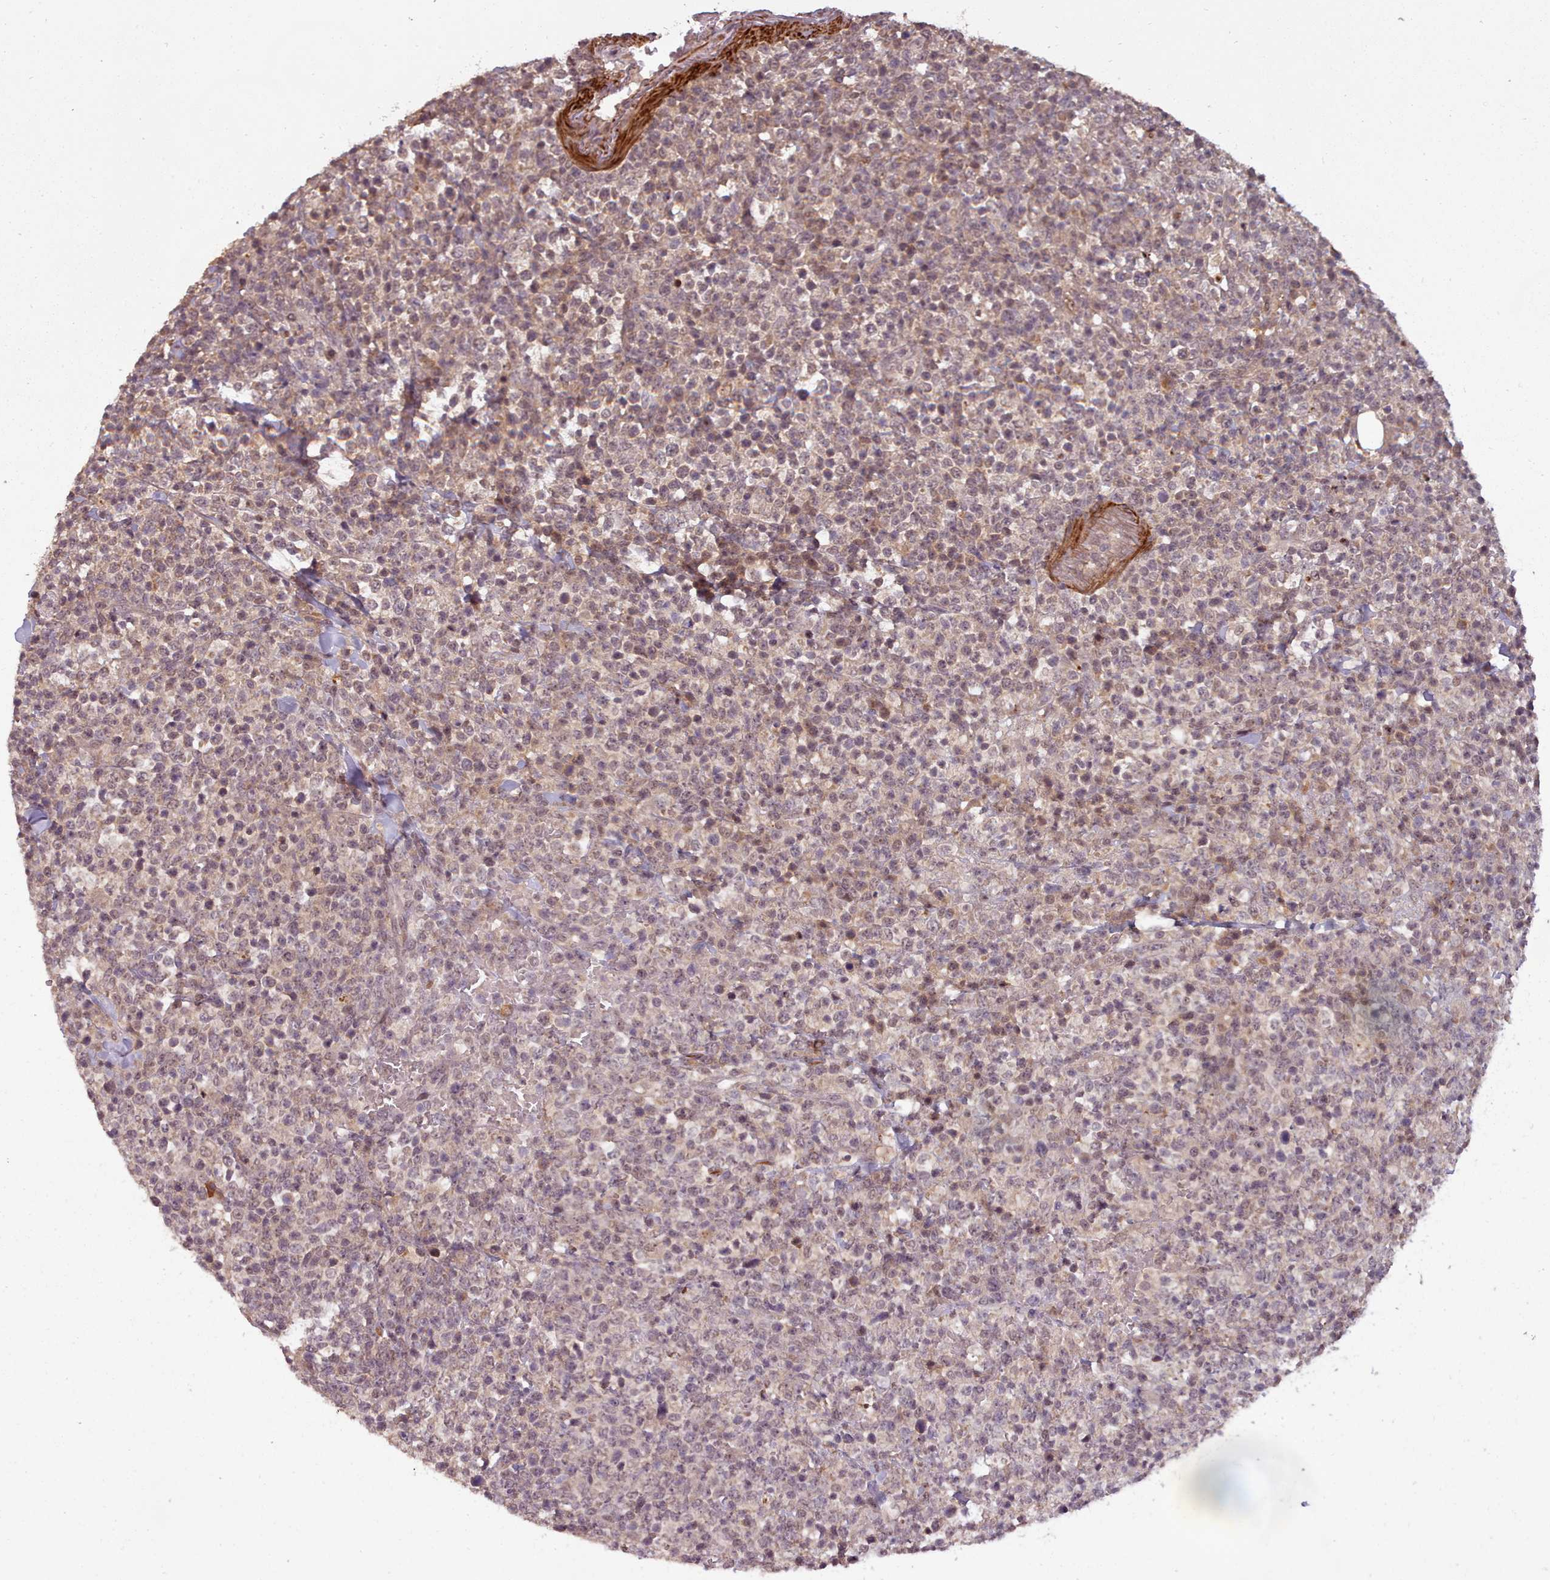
{"staining": {"intensity": "weak", "quantity": "25%-75%", "location": "cytoplasmic/membranous,nuclear"}, "tissue": "lymphoma", "cell_type": "Tumor cells", "image_type": "cancer", "snomed": [{"axis": "morphology", "description": "Malignant lymphoma, non-Hodgkin's type, High grade"}, {"axis": "topography", "description": "Colon"}], "caption": "Immunohistochemistry histopathology image of neoplastic tissue: human lymphoma stained using immunohistochemistry reveals low levels of weak protein expression localized specifically in the cytoplasmic/membranous and nuclear of tumor cells, appearing as a cytoplasmic/membranous and nuclear brown color.", "gene": "CDC6", "patient": {"sex": "female", "age": 53}}